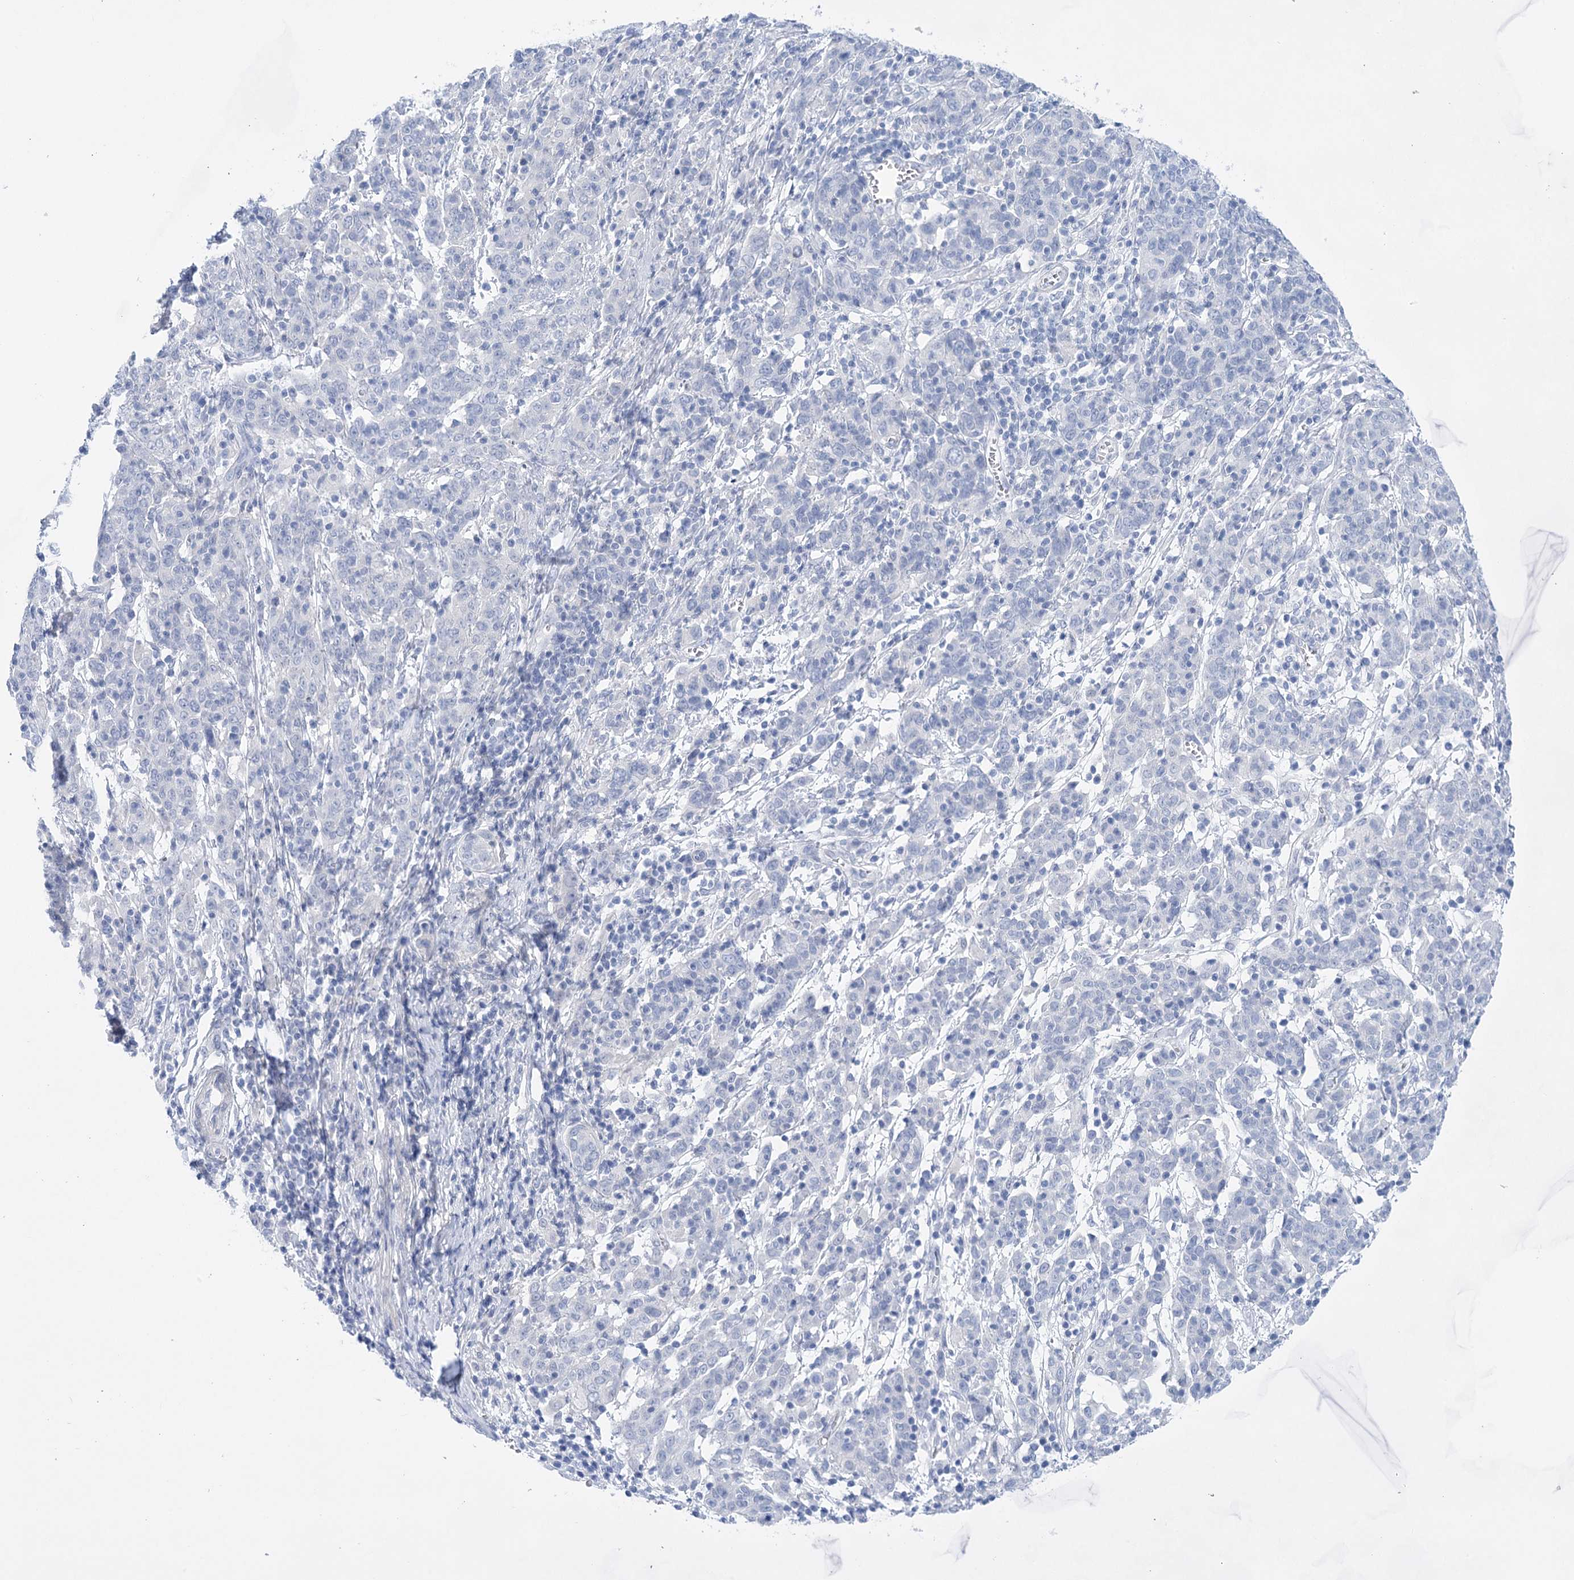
{"staining": {"intensity": "negative", "quantity": "none", "location": "none"}, "tissue": "cervical cancer", "cell_type": "Tumor cells", "image_type": "cancer", "snomed": [{"axis": "morphology", "description": "Squamous cell carcinoma, NOS"}, {"axis": "topography", "description": "Cervix"}], "caption": "An immunohistochemistry (IHC) histopathology image of cervical cancer is shown. There is no staining in tumor cells of cervical cancer. (DAB (3,3'-diaminobenzidine) IHC, high magnification).", "gene": "LALBA", "patient": {"sex": "female", "age": 67}}